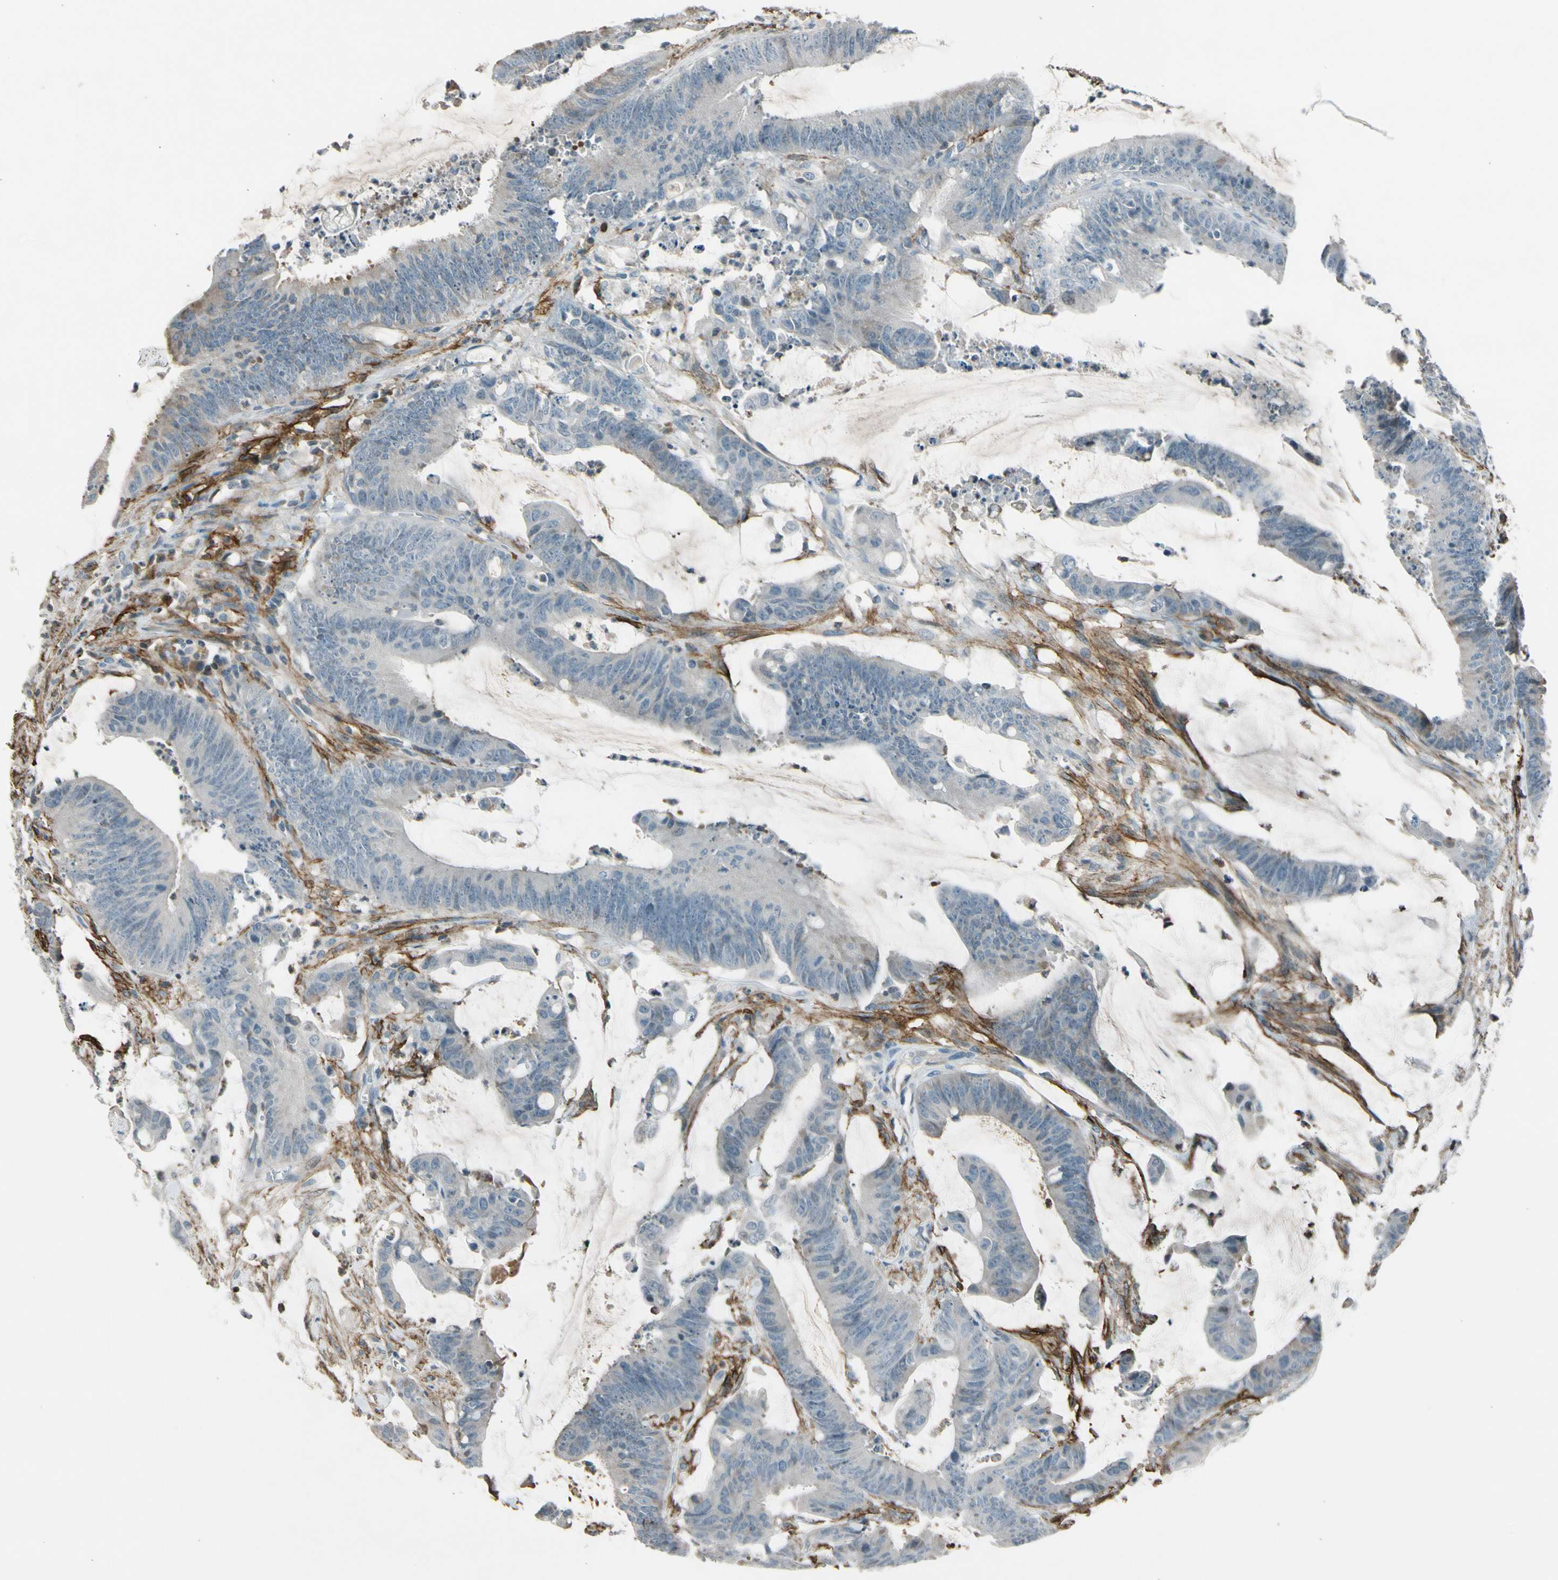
{"staining": {"intensity": "negative", "quantity": "none", "location": "none"}, "tissue": "colorectal cancer", "cell_type": "Tumor cells", "image_type": "cancer", "snomed": [{"axis": "morphology", "description": "Adenocarcinoma, NOS"}, {"axis": "topography", "description": "Rectum"}], "caption": "Protein analysis of colorectal cancer (adenocarcinoma) demonstrates no significant expression in tumor cells. Brightfield microscopy of IHC stained with DAB (brown) and hematoxylin (blue), captured at high magnification.", "gene": "PDPN", "patient": {"sex": "female", "age": 66}}